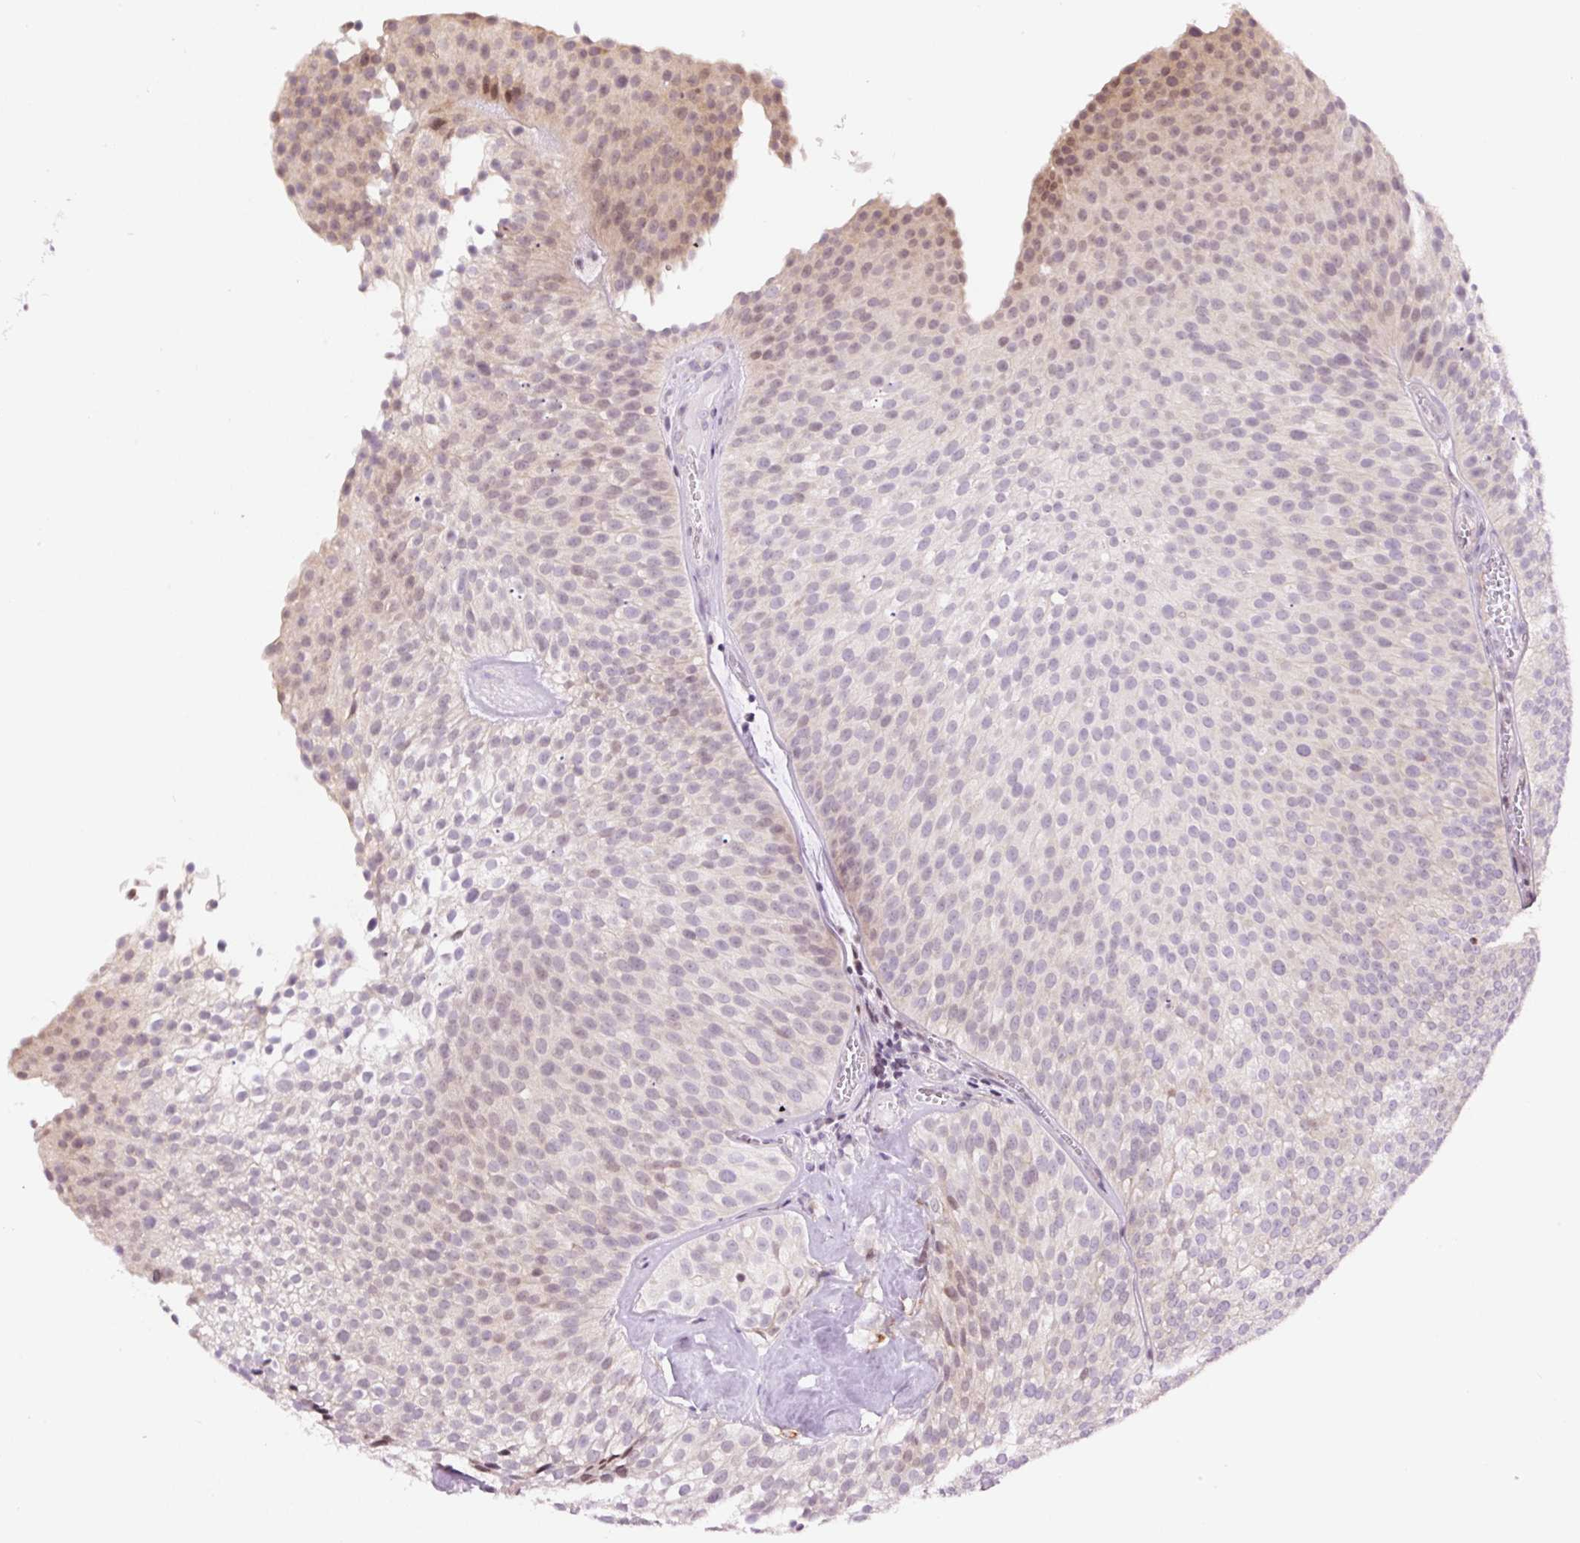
{"staining": {"intensity": "weak", "quantity": "25%-75%", "location": "cytoplasmic/membranous"}, "tissue": "urothelial cancer", "cell_type": "Tumor cells", "image_type": "cancer", "snomed": [{"axis": "morphology", "description": "Urothelial carcinoma, Low grade"}, {"axis": "topography", "description": "Urinary bladder"}], "caption": "Immunohistochemistry (IHC) staining of low-grade urothelial carcinoma, which demonstrates low levels of weak cytoplasmic/membranous expression in approximately 25%-75% of tumor cells indicating weak cytoplasmic/membranous protein staining. The staining was performed using DAB (3,3'-diaminobenzidine) (brown) for protein detection and nuclei were counterstained in hematoxylin (blue).", "gene": "RPL41", "patient": {"sex": "male", "age": 91}}